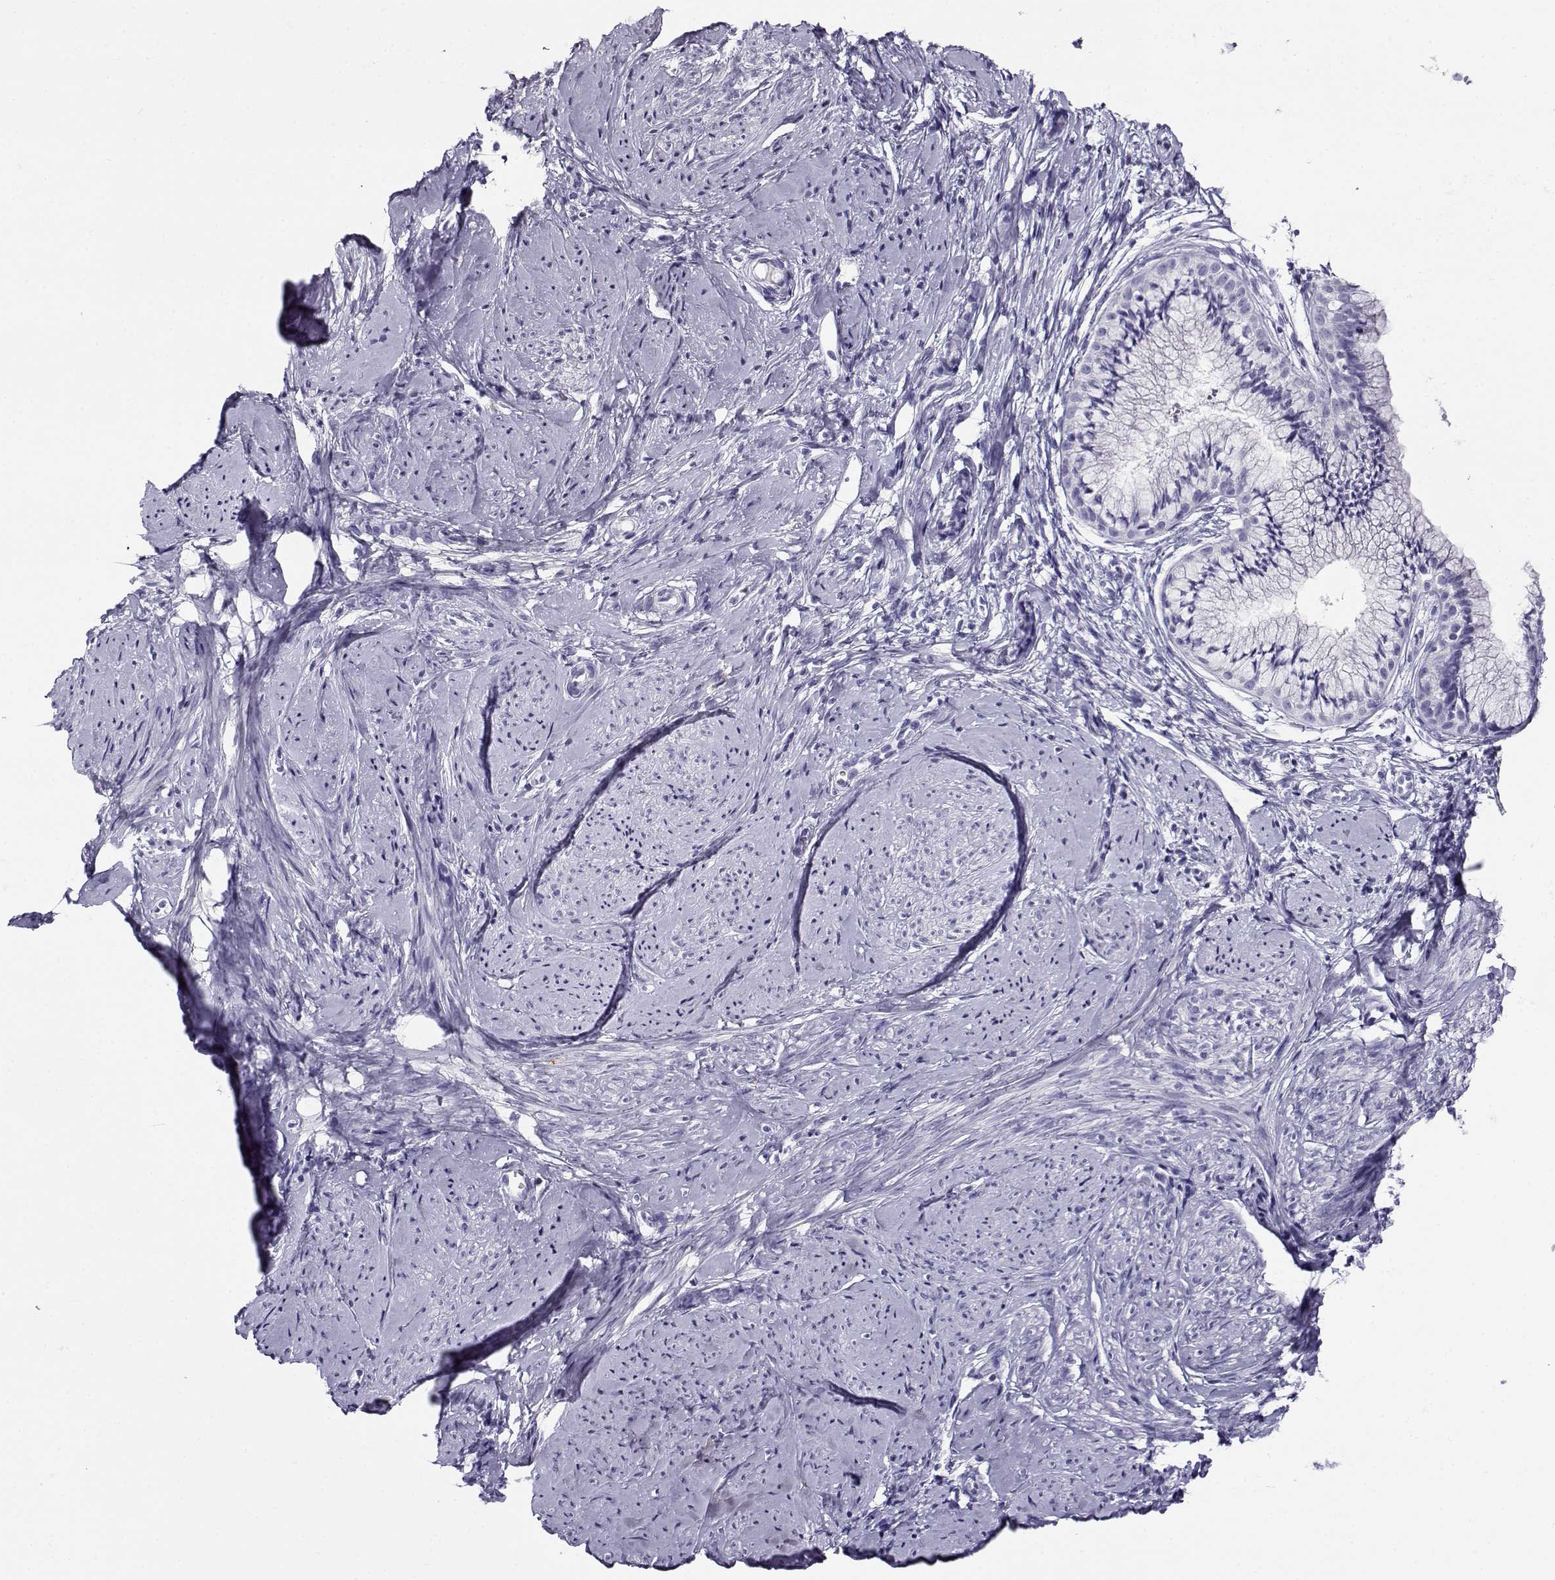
{"staining": {"intensity": "negative", "quantity": "none", "location": "none"}, "tissue": "smooth muscle", "cell_type": "Smooth muscle cells", "image_type": "normal", "snomed": [{"axis": "morphology", "description": "Normal tissue, NOS"}, {"axis": "topography", "description": "Smooth muscle"}], "caption": "There is no significant expression in smooth muscle cells of smooth muscle. The staining was performed using DAB (3,3'-diaminobenzidine) to visualize the protein expression in brown, while the nuclei were stained in blue with hematoxylin (Magnification: 20x).", "gene": "RHOXF2B", "patient": {"sex": "female", "age": 48}}